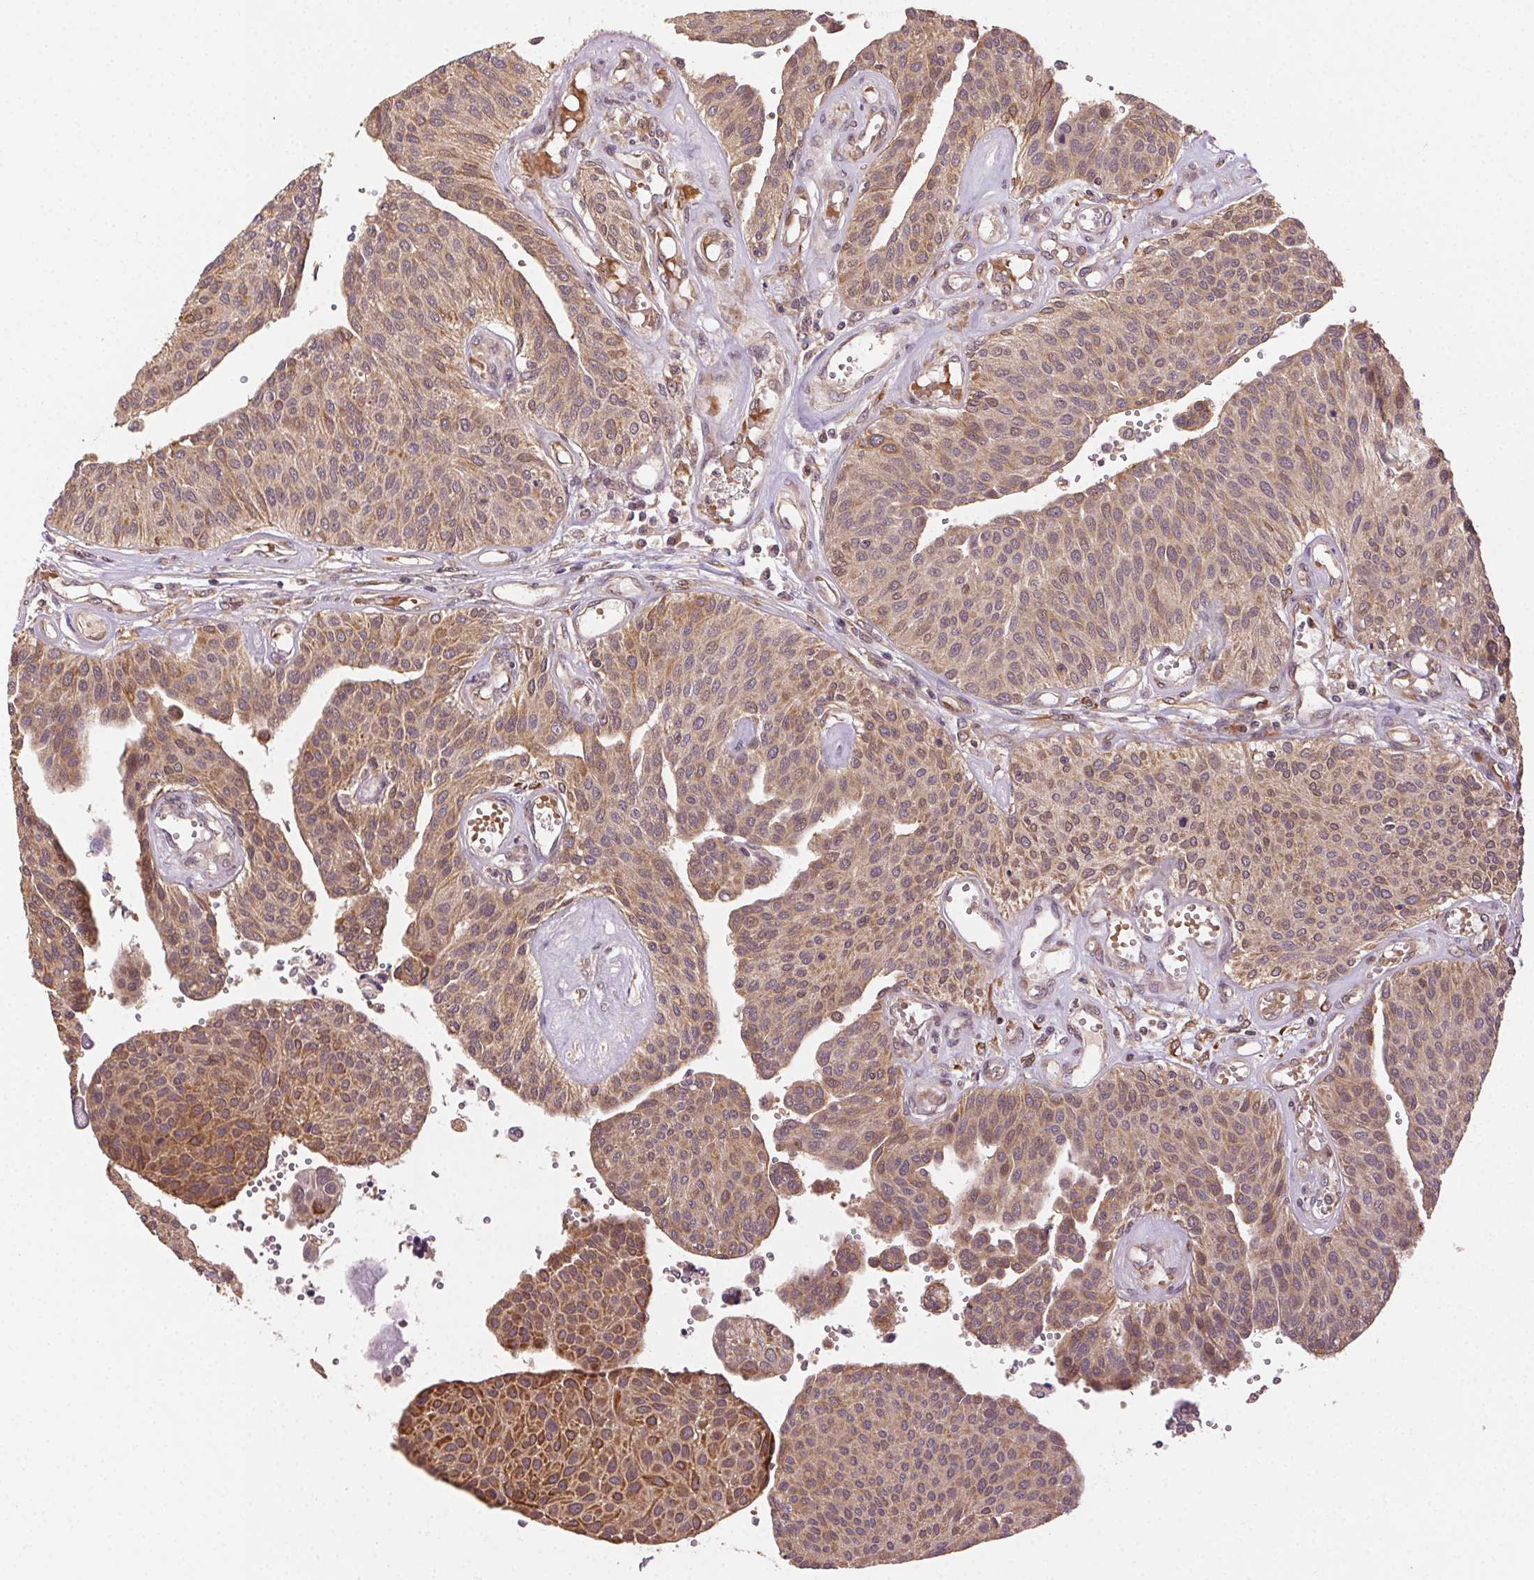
{"staining": {"intensity": "moderate", "quantity": ">75%", "location": "cytoplasmic/membranous"}, "tissue": "urothelial cancer", "cell_type": "Tumor cells", "image_type": "cancer", "snomed": [{"axis": "morphology", "description": "Urothelial carcinoma, NOS"}, {"axis": "topography", "description": "Urinary bladder"}], "caption": "Immunohistochemical staining of transitional cell carcinoma displays medium levels of moderate cytoplasmic/membranous protein expression in approximately >75% of tumor cells.", "gene": "KLHL15", "patient": {"sex": "male", "age": 55}}